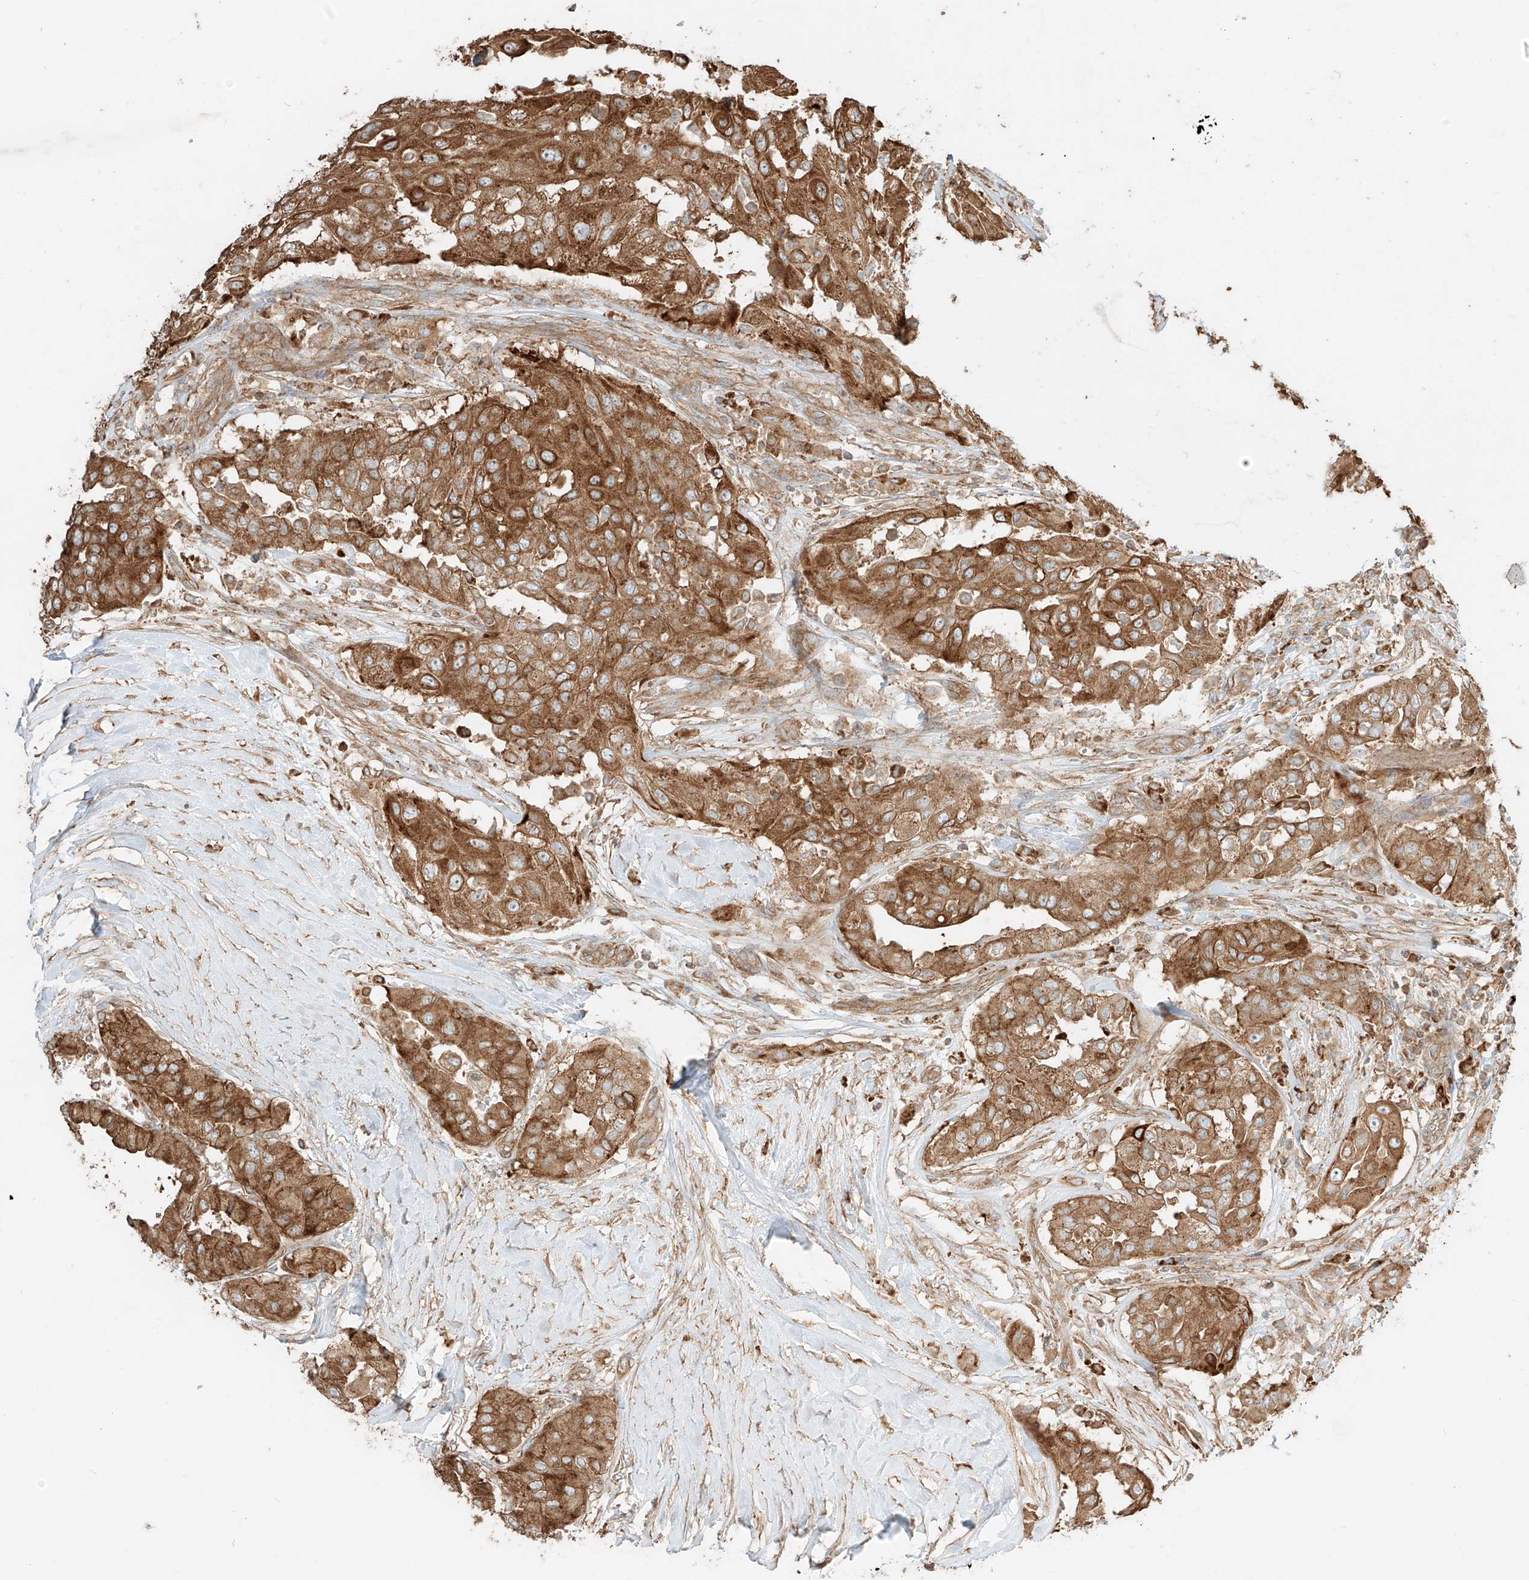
{"staining": {"intensity": "strong", "quantity": ">75%", "location": "cytoplasmic/membranous"}, "tissue": "thyroid cancer", "cell_type": "Tumor cells", "image_type": "cancer", "snomed": [{"axis": "morphology", "description": "Papillary adenocarcinoma, NOS"}, {"axis": "topography", "description": "Thyroid gland"}], "caption": "This micrograph reveals immunohistochemistry (IHC) staining of human thyroid cancer (papillary adenocarcinoma), with high strong cytoplasmic/membranous staining in approximately >75% of tumor cells.", "gene": "CCDC115", "patient": {"sex": "female", "age": 59}}